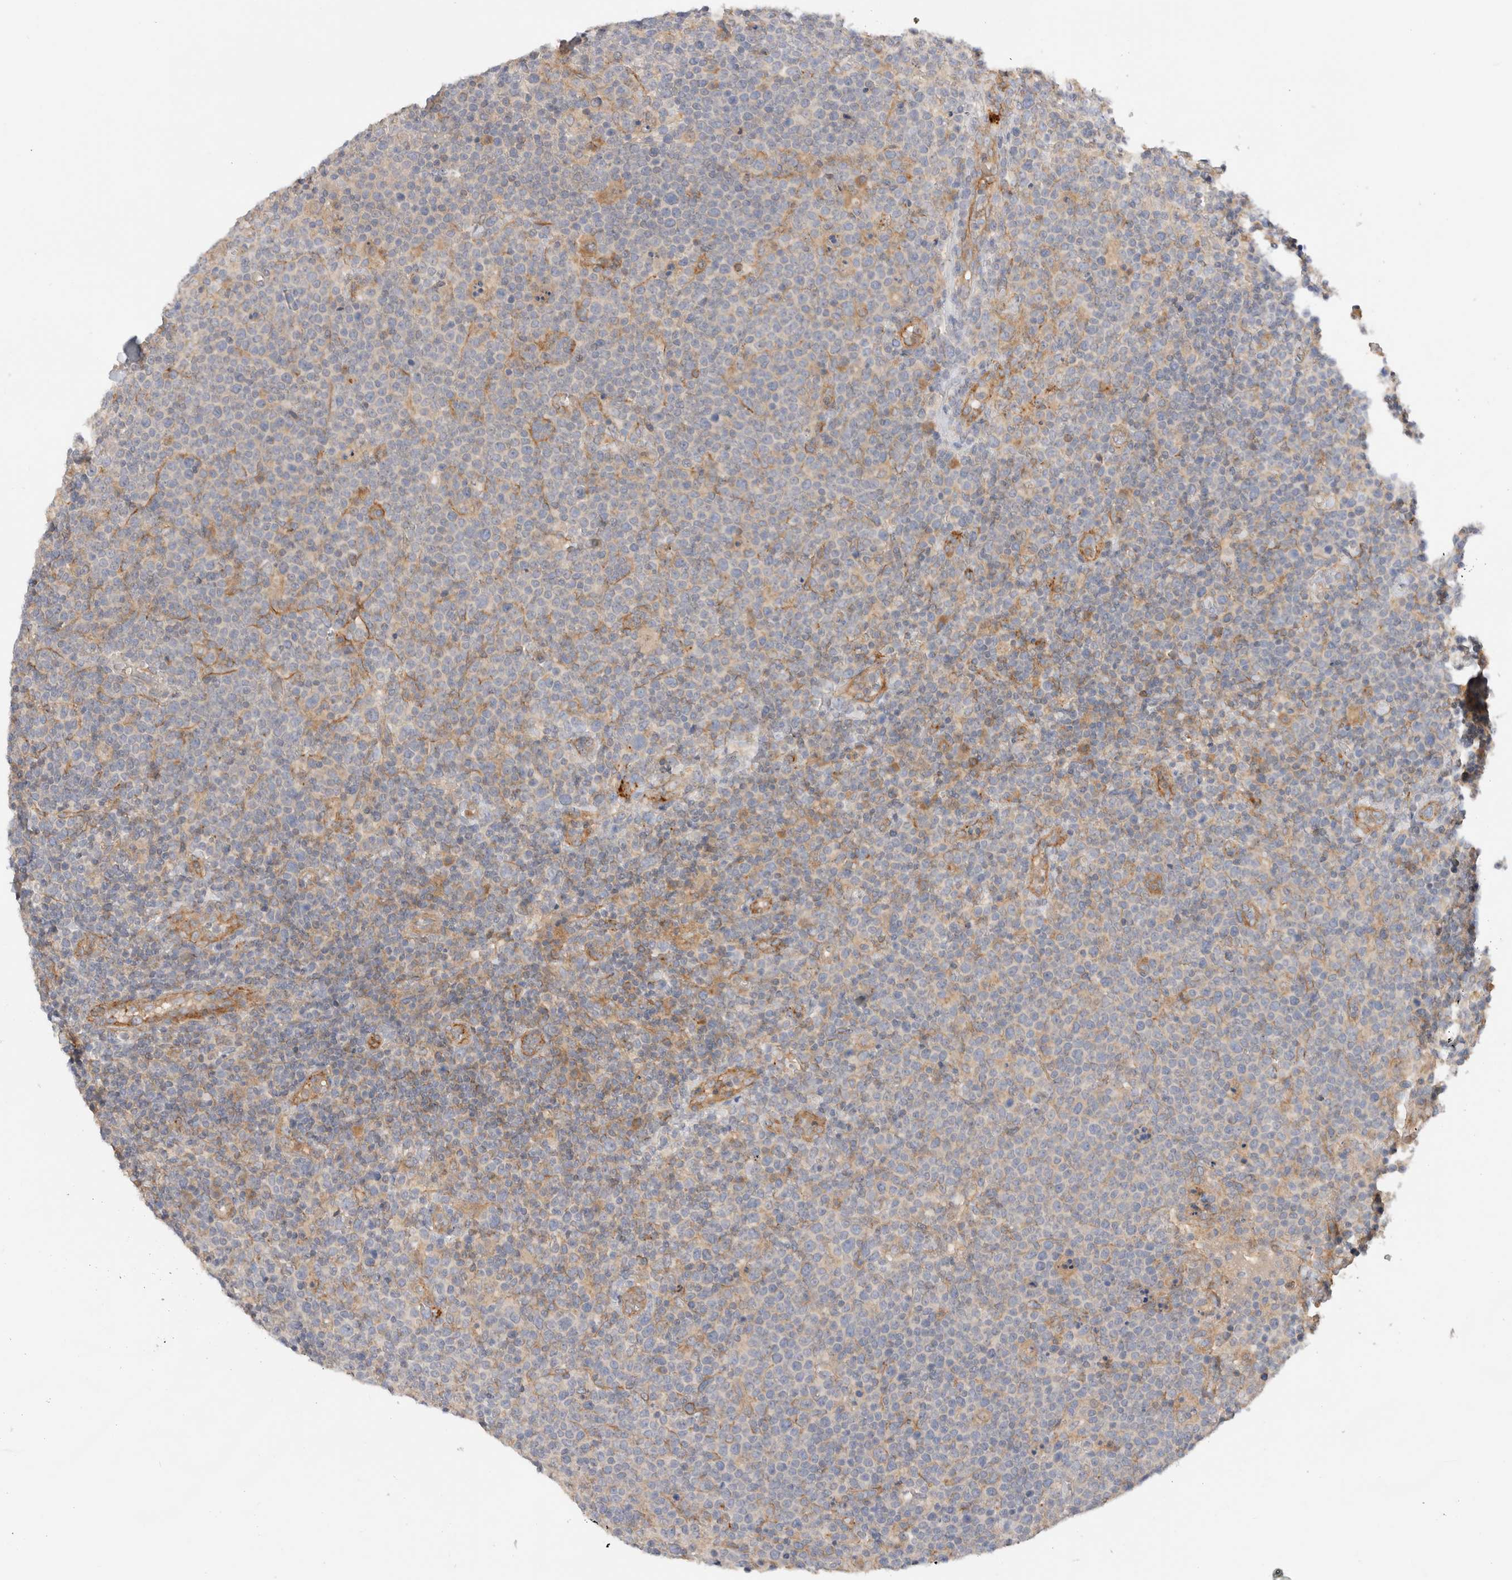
{"staining": {"intensity": "negative", "quantity": "none", "location": "none"}, "tissue": "lymphoma", "cell_type": "Tumor cells", "image_type": "cancer", "snomed": [{"axis": "morphology", "description": "Malignant lymphoma, non-Hodgkin's type, High grade"}, {"axis": "topography", "description": "Lymph node"}], "caption": "Immunohistochemical staining of human lymphoma displays no significant staining in tumor cells.", "gene": "SGK3", "patient": {"sex": "male", "age": 61}}